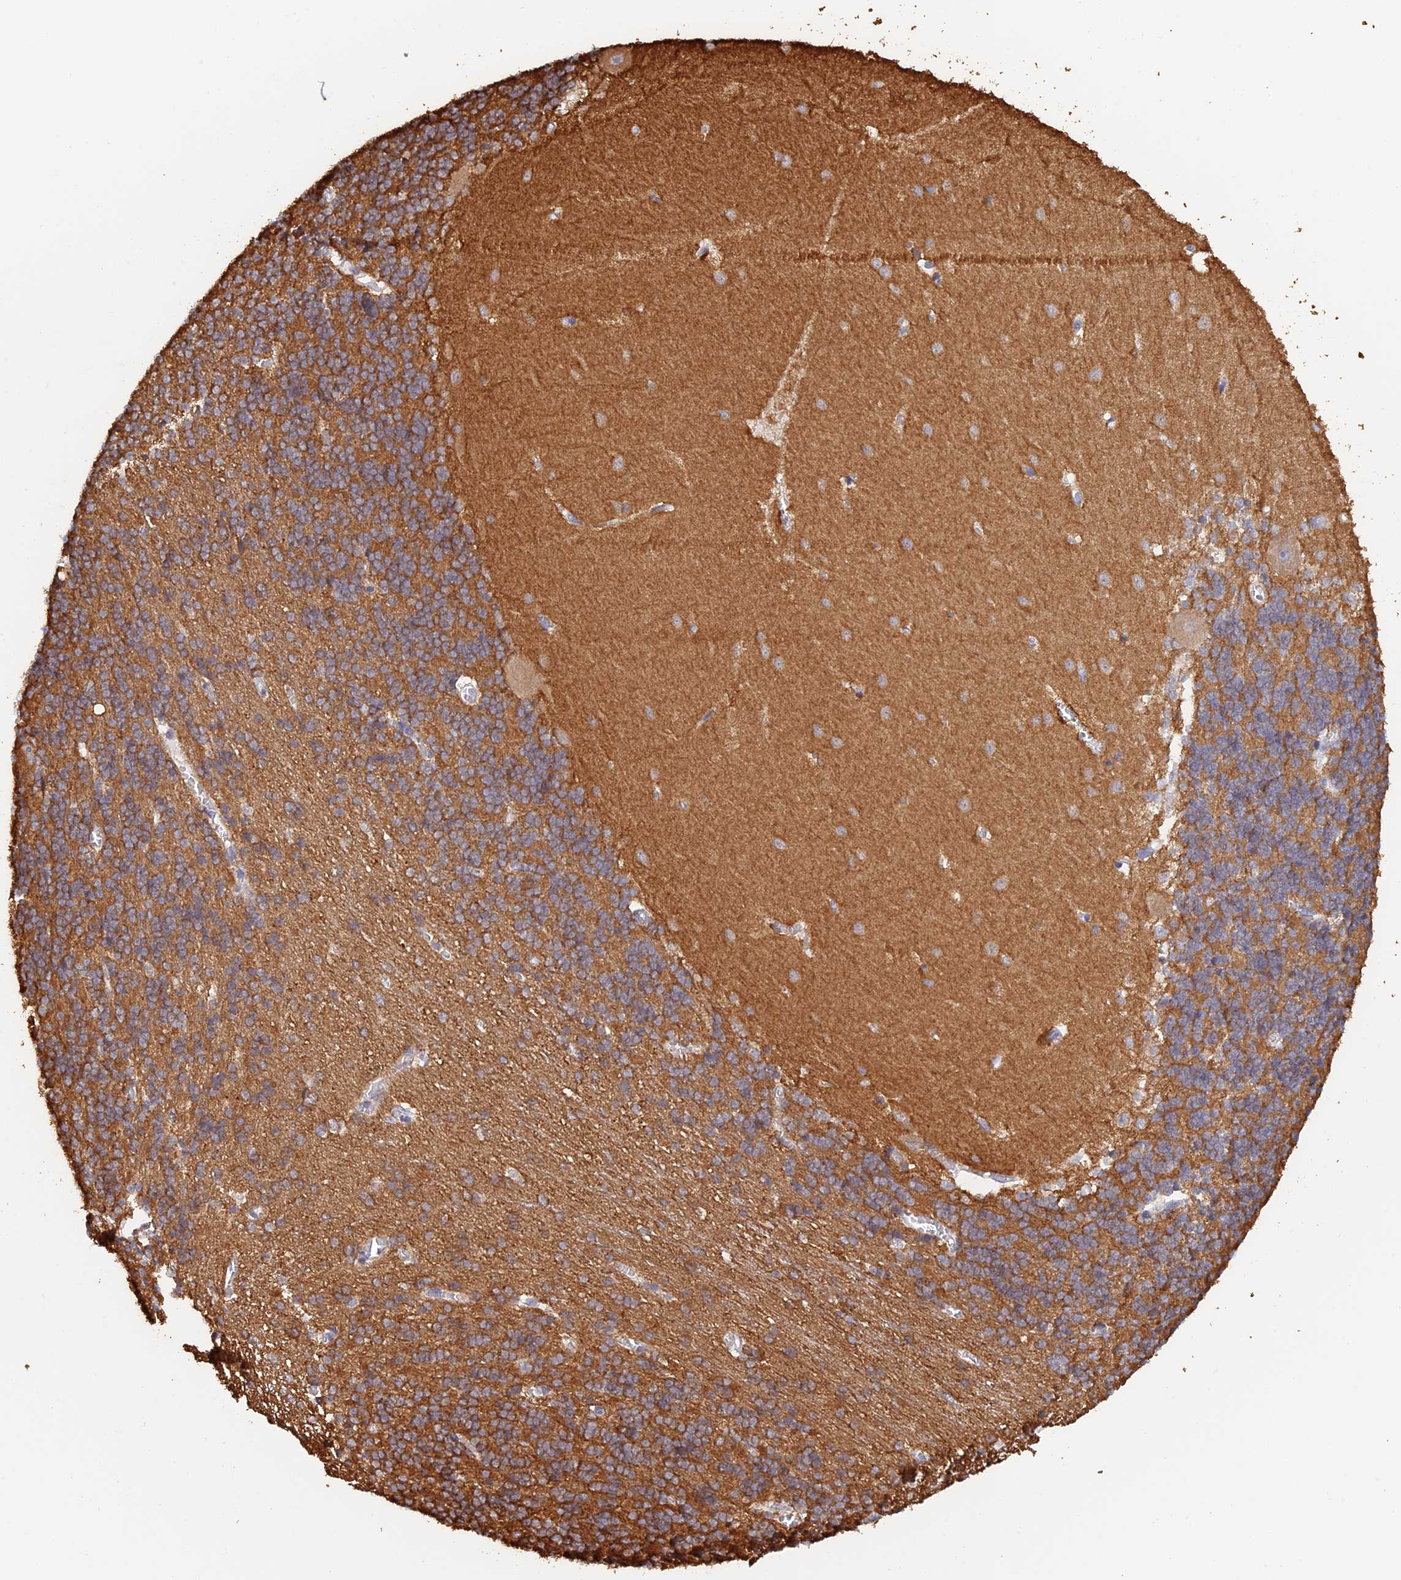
{"staining": {"intensity": "moderate", "quantity": ">75%", "location": "cytoplasmic/membranous"}, "tissue": "cerebellum", "cell_type": "Cells in granular layer", "image_type": "normal", "snomed": [{"axis": "morphology", "description": "Normal tissue, NOS"}, {"axis": "topography", "description": "Cerebellum"}], "caption": "Immunohistochemical staining of benign cerebellum shows moderate cytoplasmic/membranous protein positivity in about >75% of cells in granular layer.", "gene": "WBP11", "patient": {"sex": "male", "age": 37}}